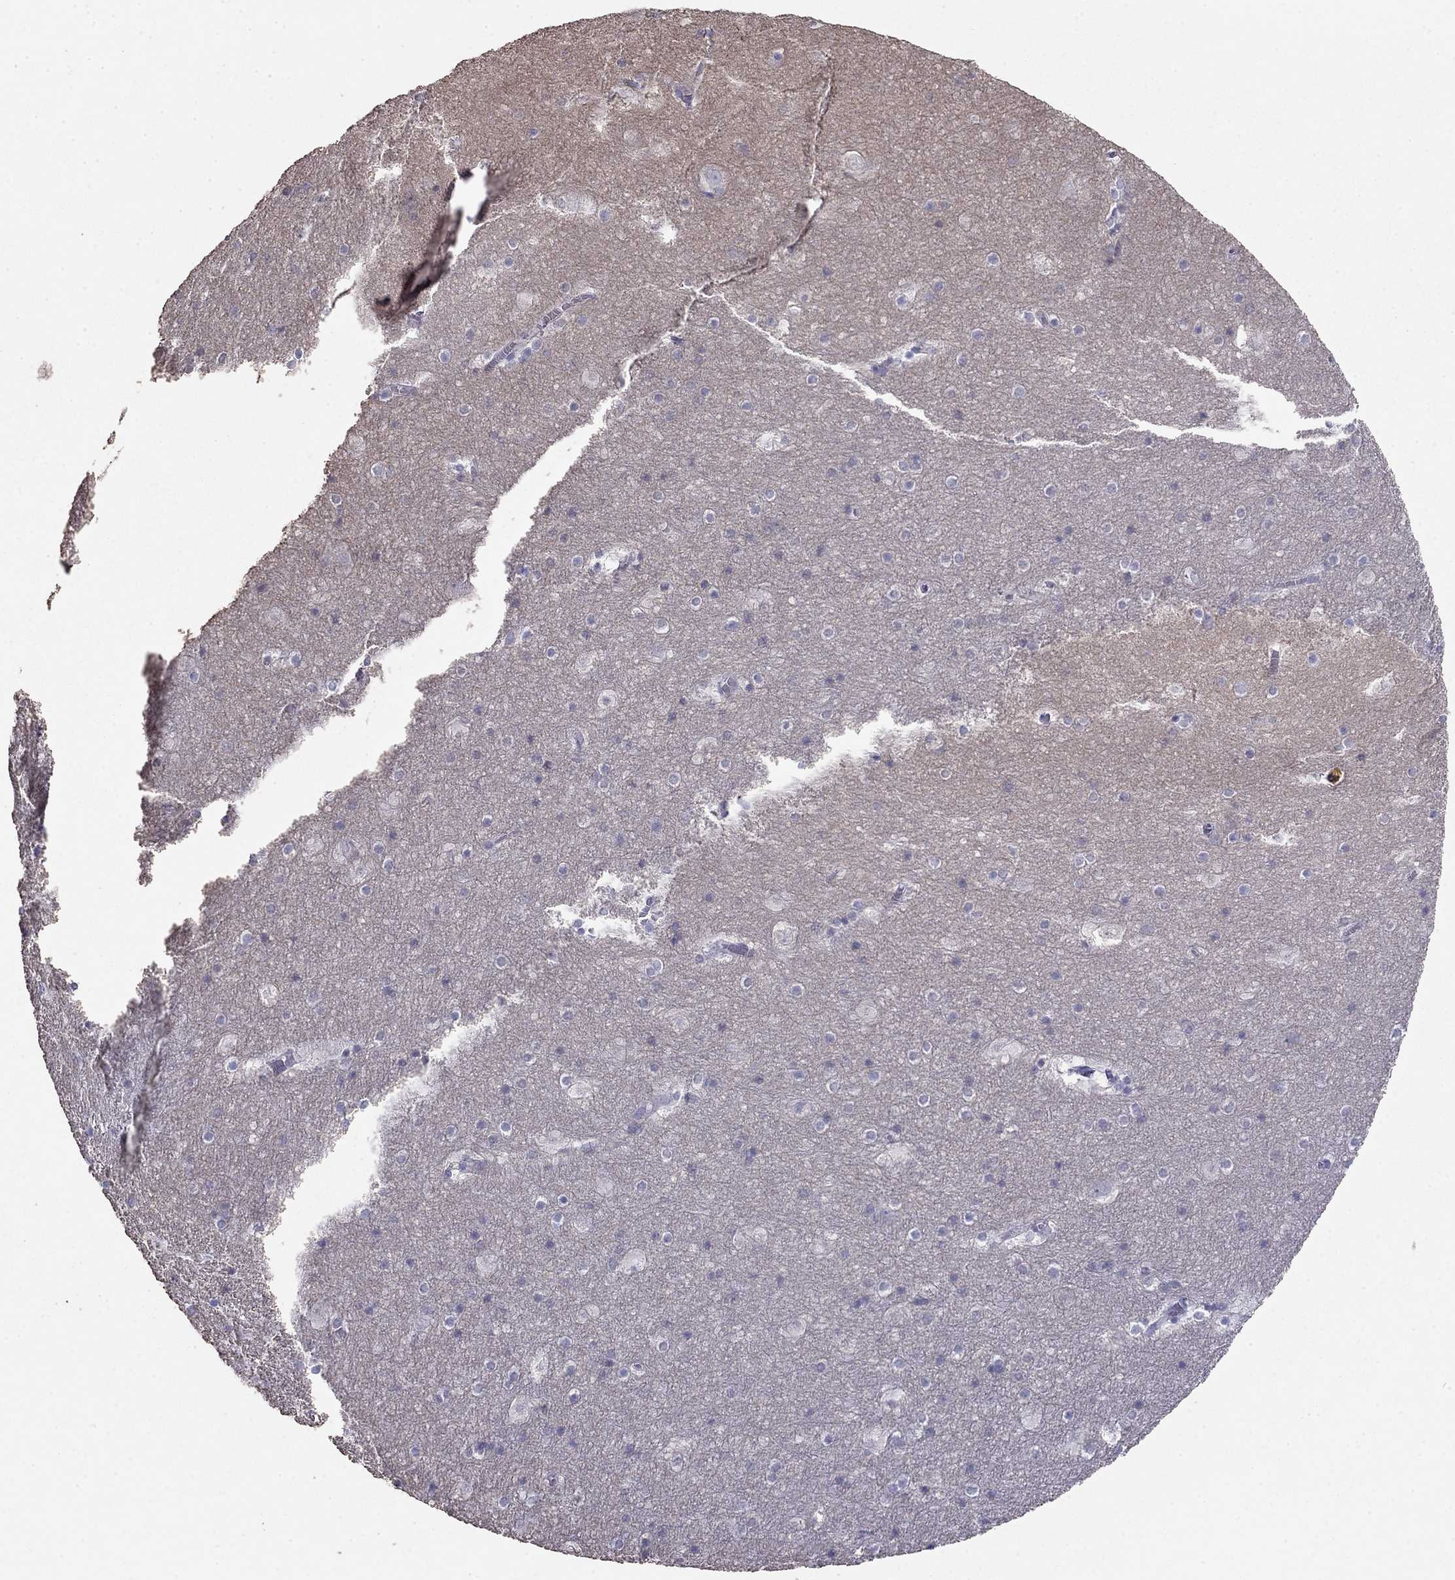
{"staining": {"intensity": "negative", "quantity": "none", "location": "none"}, "tissue": "hippocampus", "cell_type": "Glial cells", "image_type": "normal", "snomed": [{"axis": "morphology", "description": "Normal tissue, NOS"}, {"axis": "topography", "description": "Hippocampus"}], "caption": "Protein analysis of normal hippocampus shows no significant positivity in glial cells. (DAB (3,3'-diaminobenzidine) IHC, high magnification).", "gene": "LY6H", "patient": {"sex": "male", "age": 45}}